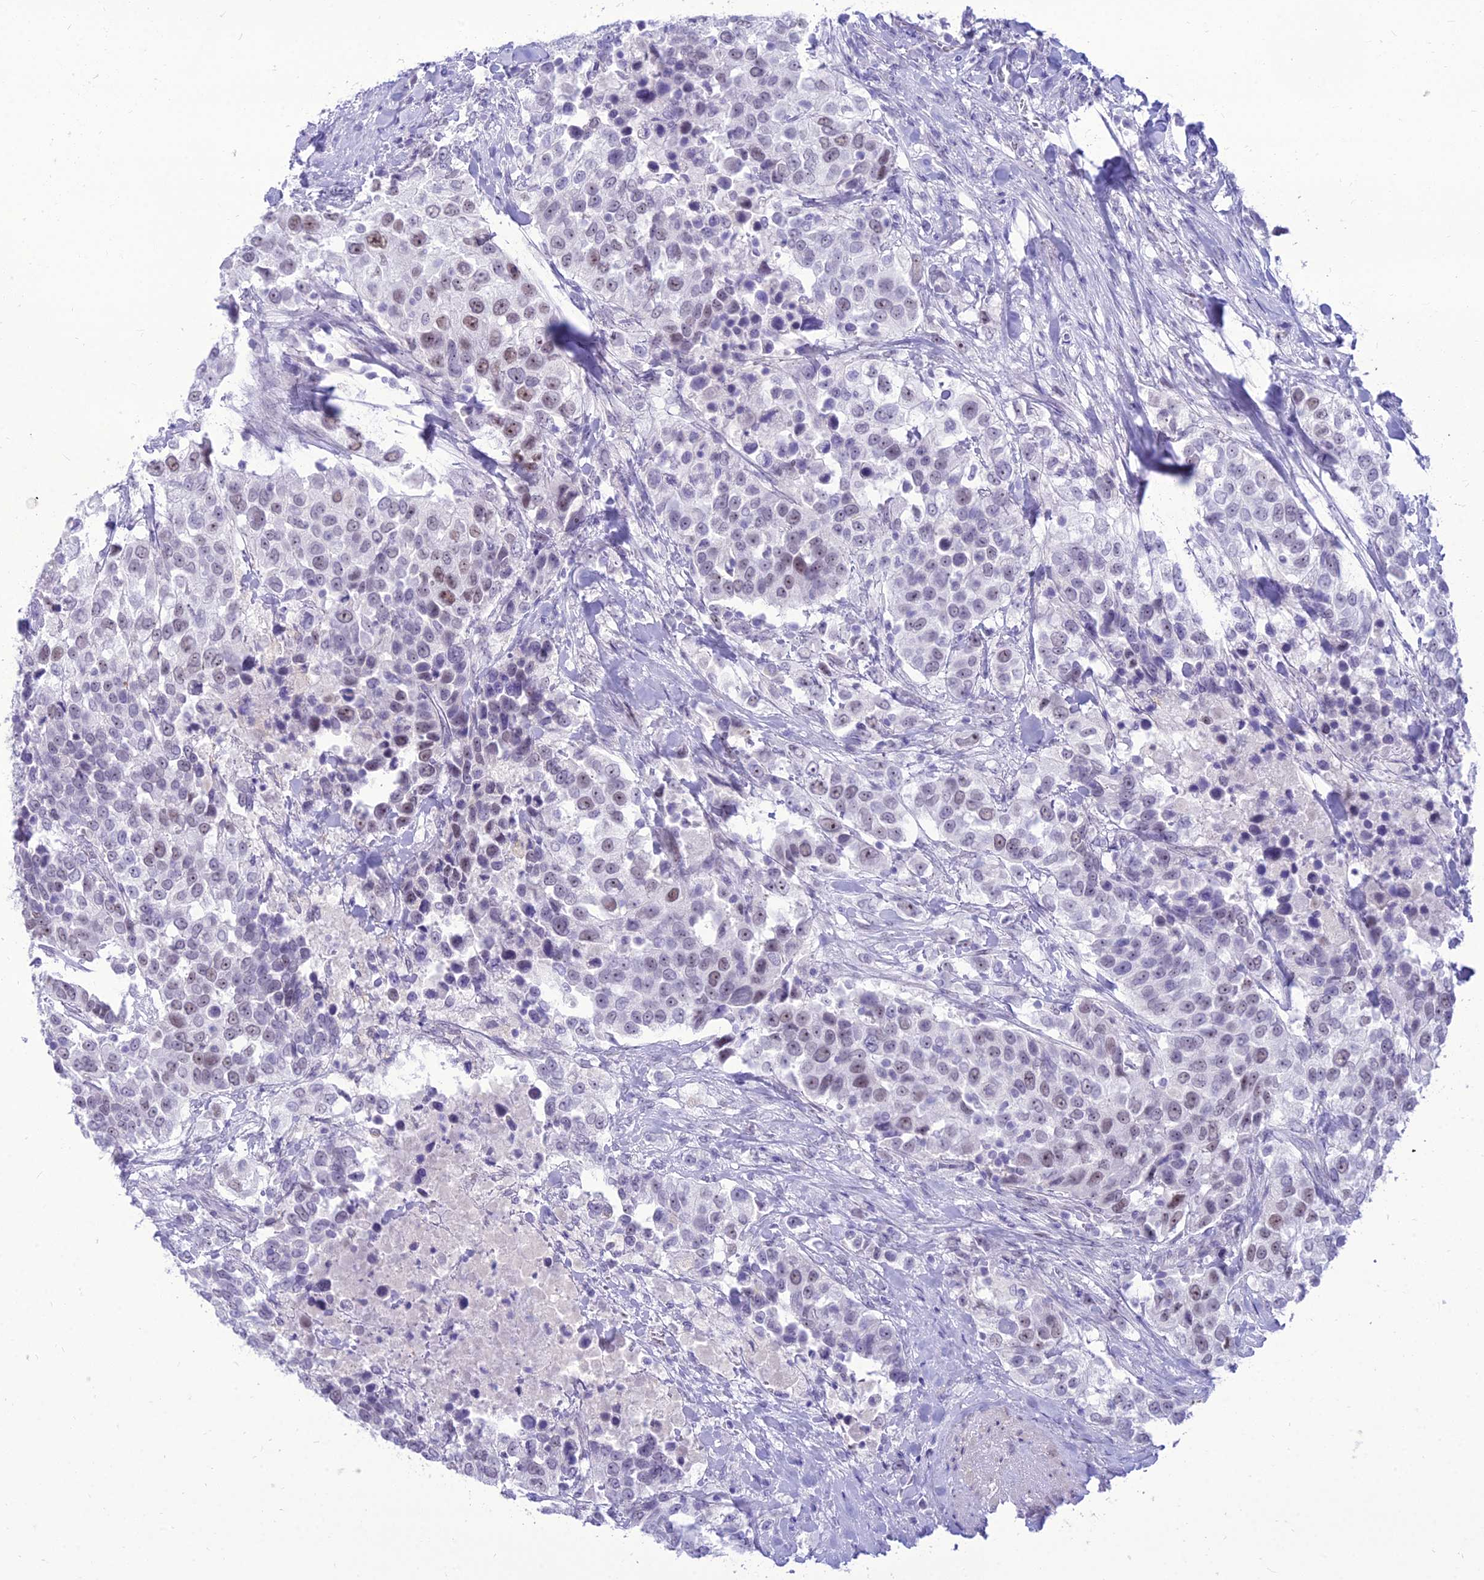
{"staining": {"intensity": "weak", "quantity": "25%-75%", "location": "nuclear"}, "tissue": "urothelial cancer", "cell_type": "Tumor cells", "image_type": "cancer", "snomed": [{"axis": "morphology", "description": "Urothelial carcinoma, High grade"}, {"axis": "topography", "description": "Urinary bladder"}], "caption": "Brown immunohistochemical staining in urothelial cancer displays weak nuclear positivity in approximately 25%-75% of tumor cells. The staining was performed using DAB (3,3'-diaminobenzidine) to visualize the protein expression in brown, while the nuclei were stained in blue with hematoxylin (Magnification: 20x).", "gene": "DHX40", "patient": {"sex": "female", "age": 80}}